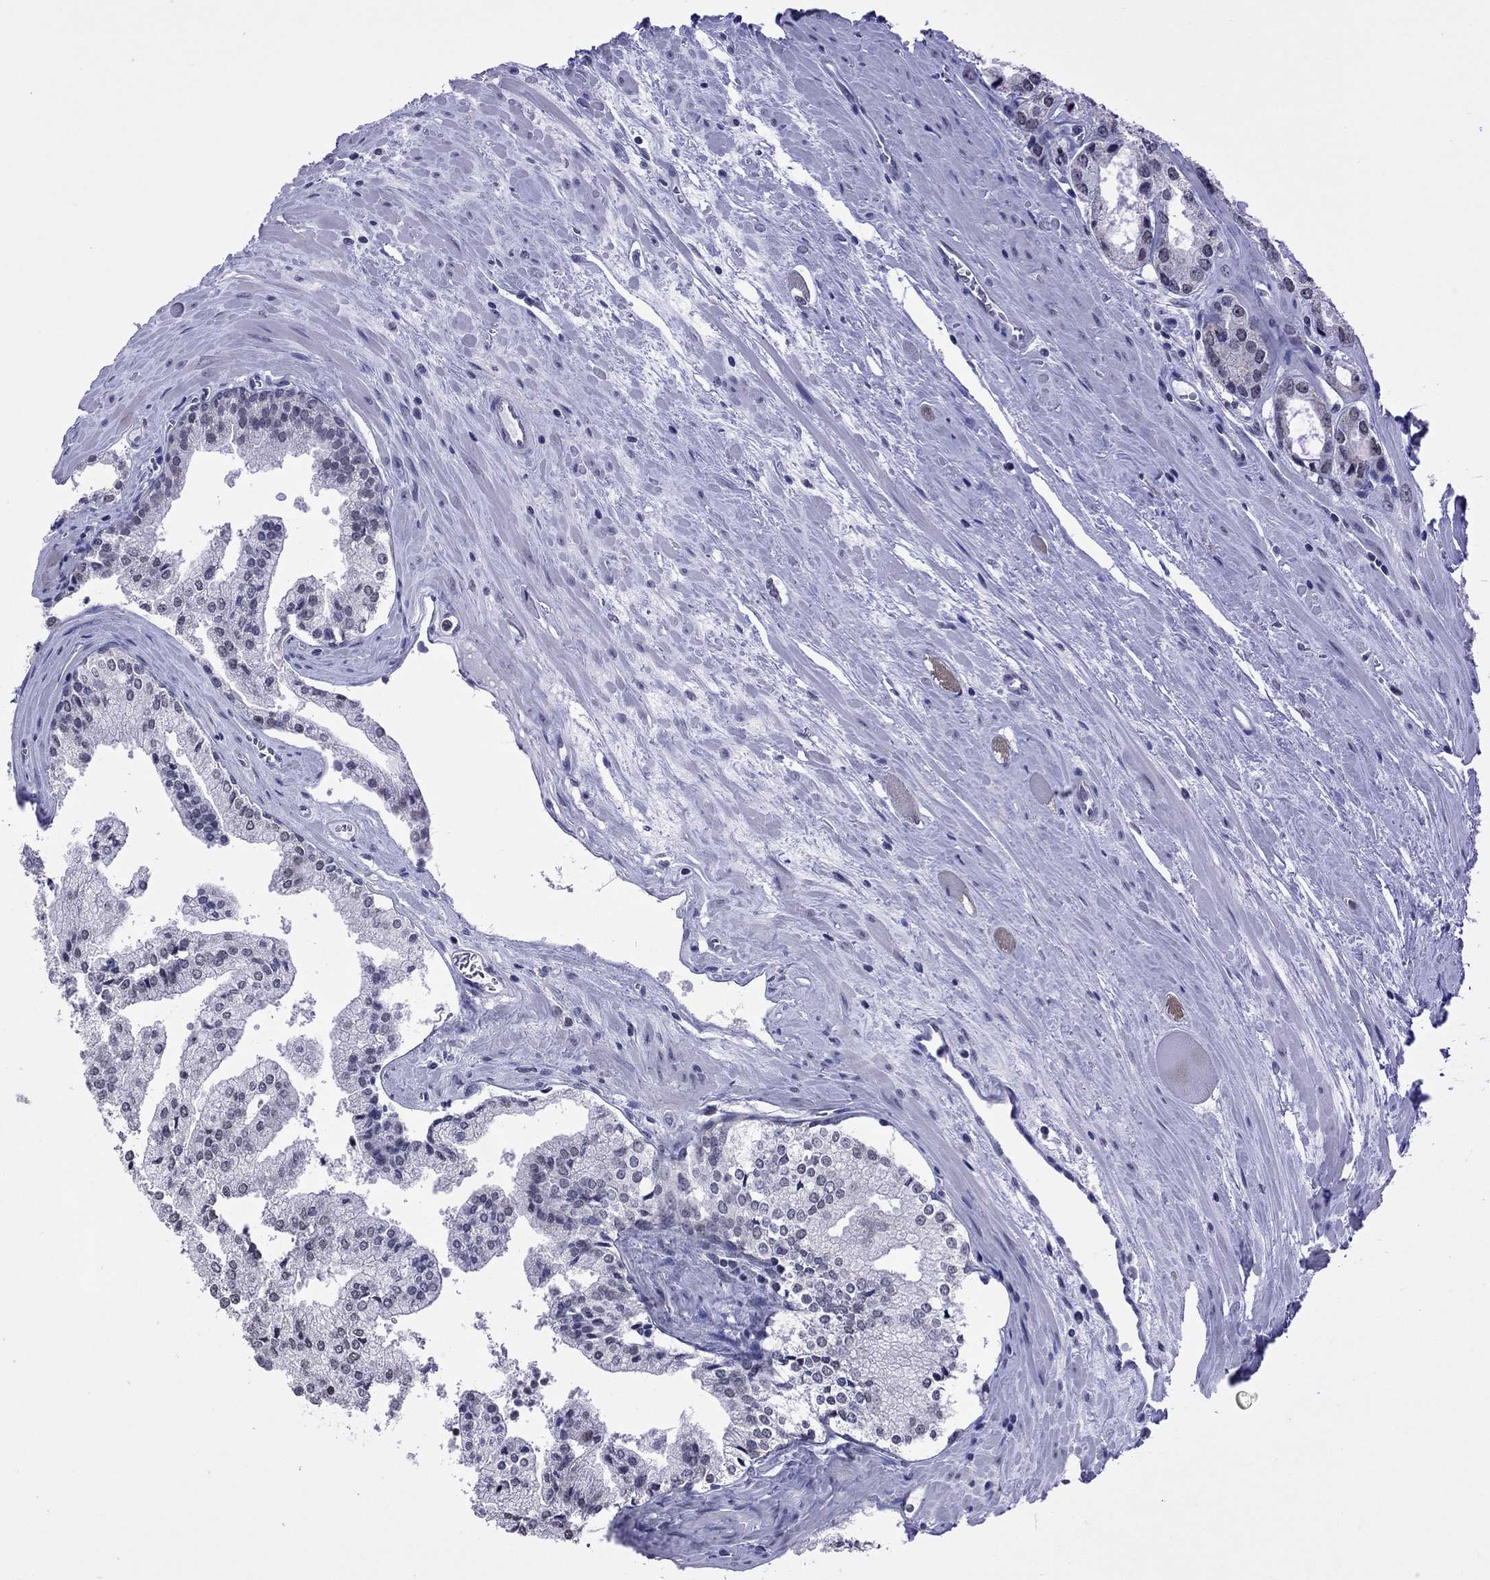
{"staining": {"intensity": "negative", "quantity": "none", "location": "none"}, "tissue": "prostate cancer", "cell_type": "Tumor cells", "image_type": "cancer", "snomed": [{"axis": "morphology", "description": "Adenocarcinoma, NOS"}, {"axis": "topography", "description": "Prostate"}], "caption": "This is a image of IHC staining of prostate adenocarcinoma, which shows no positivity in tumor cells.", "gene": "PPP1R3A", "patient": {"sex": "male", "age": 72}}